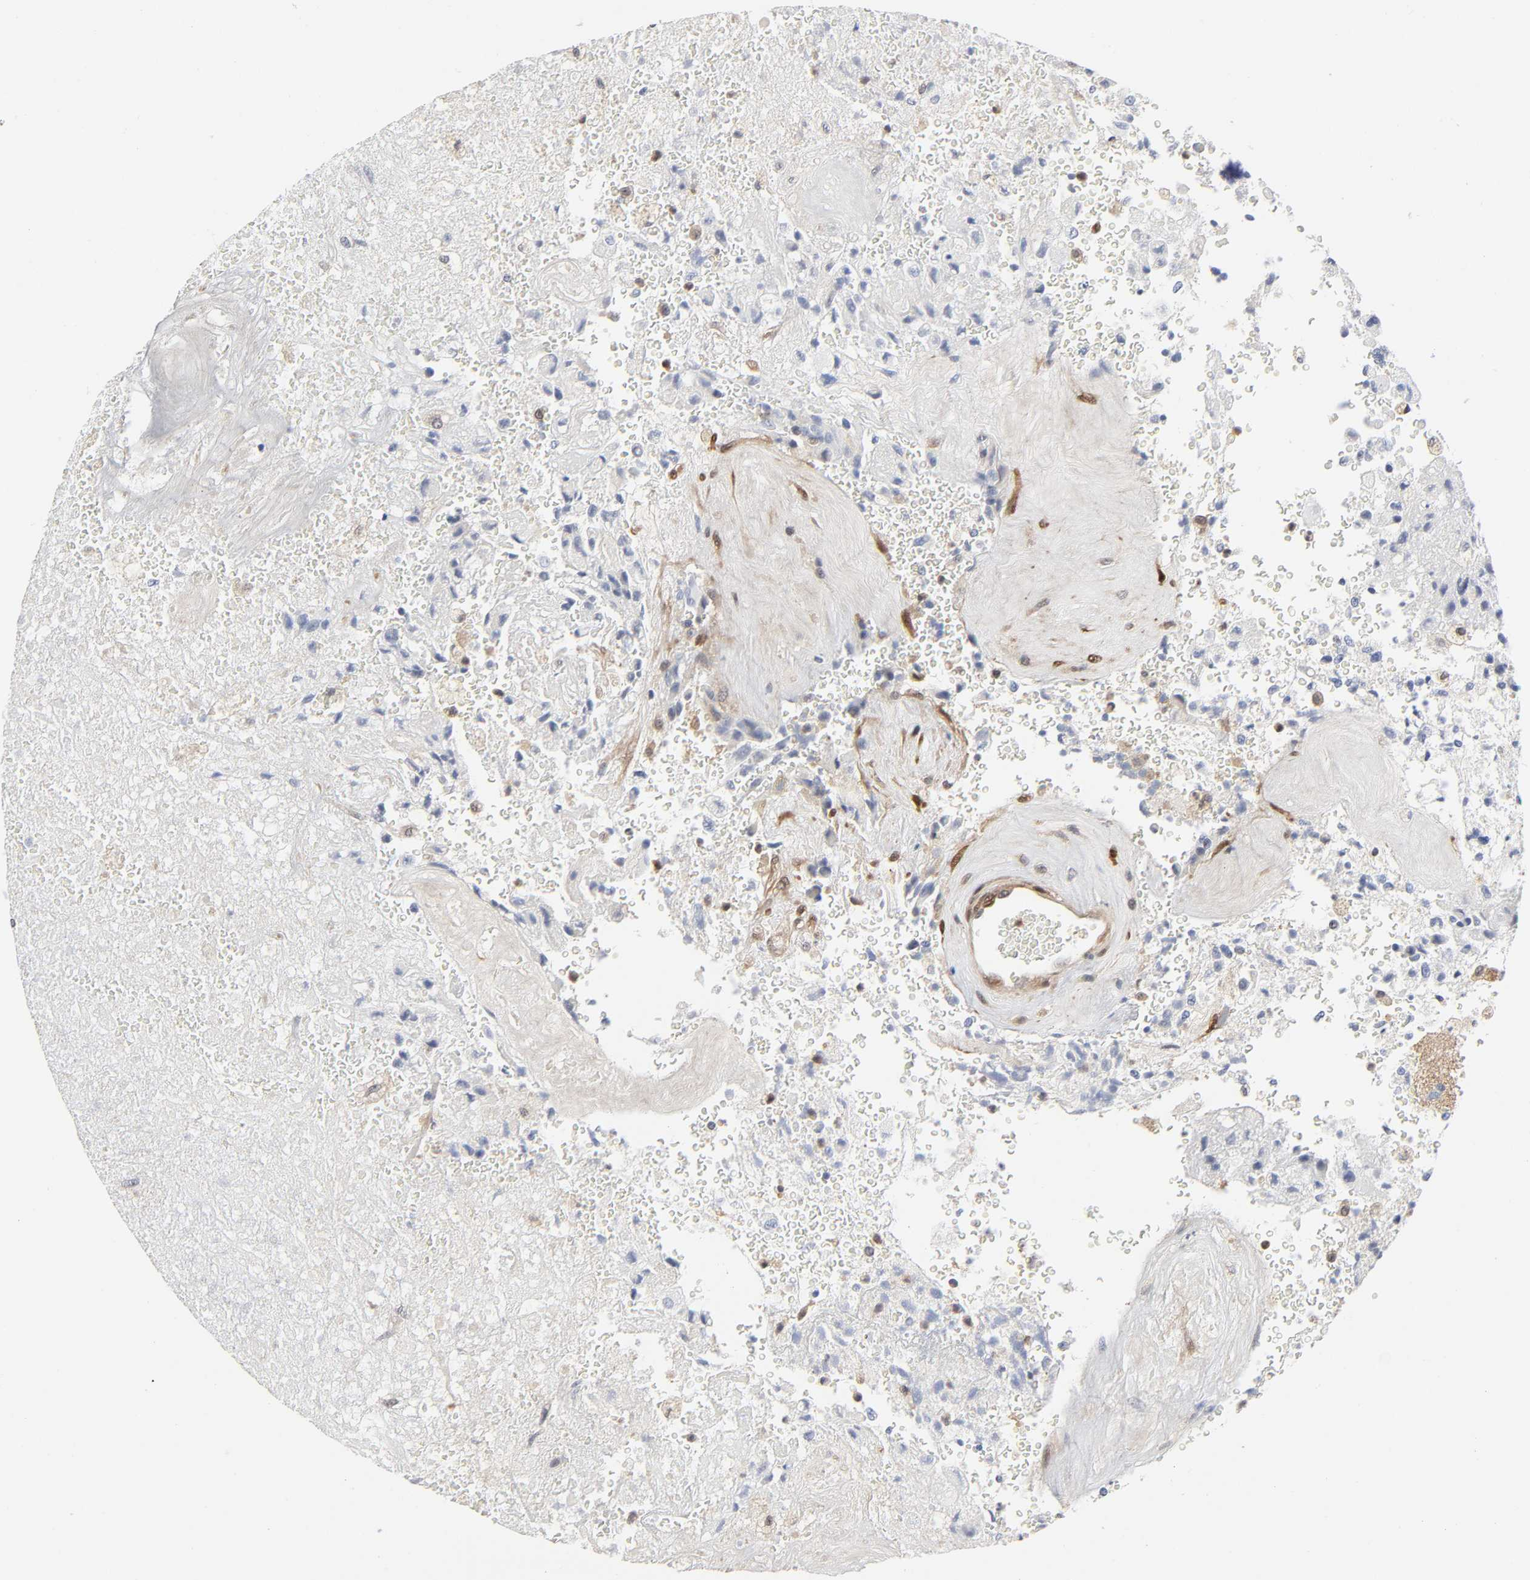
{"staining": {"intensity": "negative", "quantity": "none", "location": "none"}, "tissue": "glioma", "cell_type": "Tumor cells", "image_type": "cancer", "snomed": [{"axis": "morphology", "description": "Normal tissue, NOS"}, {"axis": "morphology", "description": "Glioma, malignant, High grade"}, {"axis": "topography", "description": "Cerebral cortex"}], "caption": "The photomicrograph demonstrates no staining of tumor cells in glioma.", "gene": "PTEN", "patient": {"sex": "male", "age": 56}}